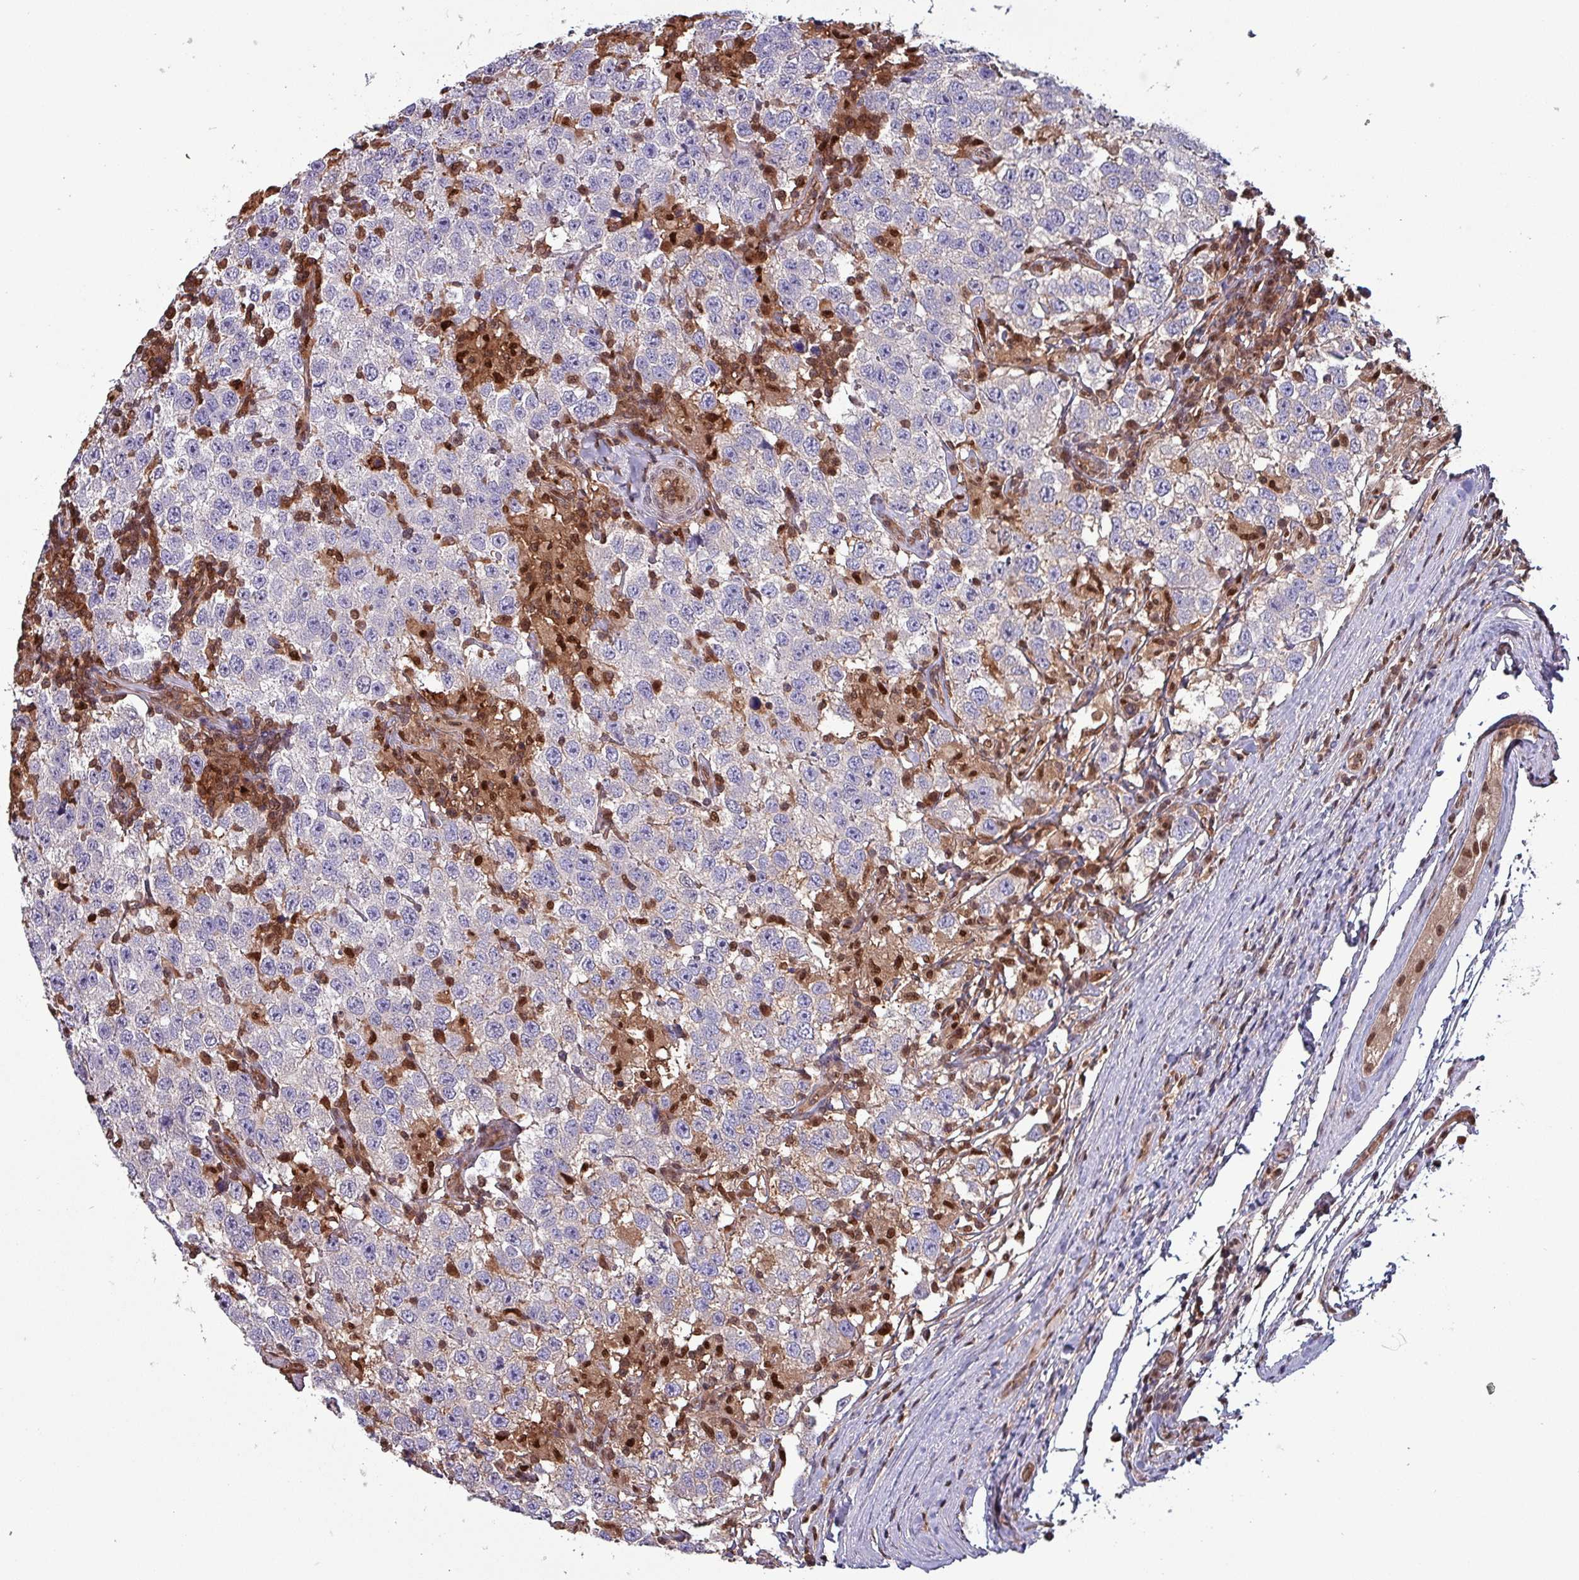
{"staining": {"intensity": "negative", "quantity": "none", "location": "none"}, "tissue": "testis cancer", "cell_type": "Tumor cells", "image_type": "cancer", "snomed": [{"axis": "morphology", "description": "Seminoma, NOS"}, {"axis": "topography", "description": "Testis"}], "caption": "Testis cancer (seminoma) stained for a protein using IHC displays no positivity tumor cells.", "gene": "PSMB8", "patient": {"sex": "male", "age": 41}}